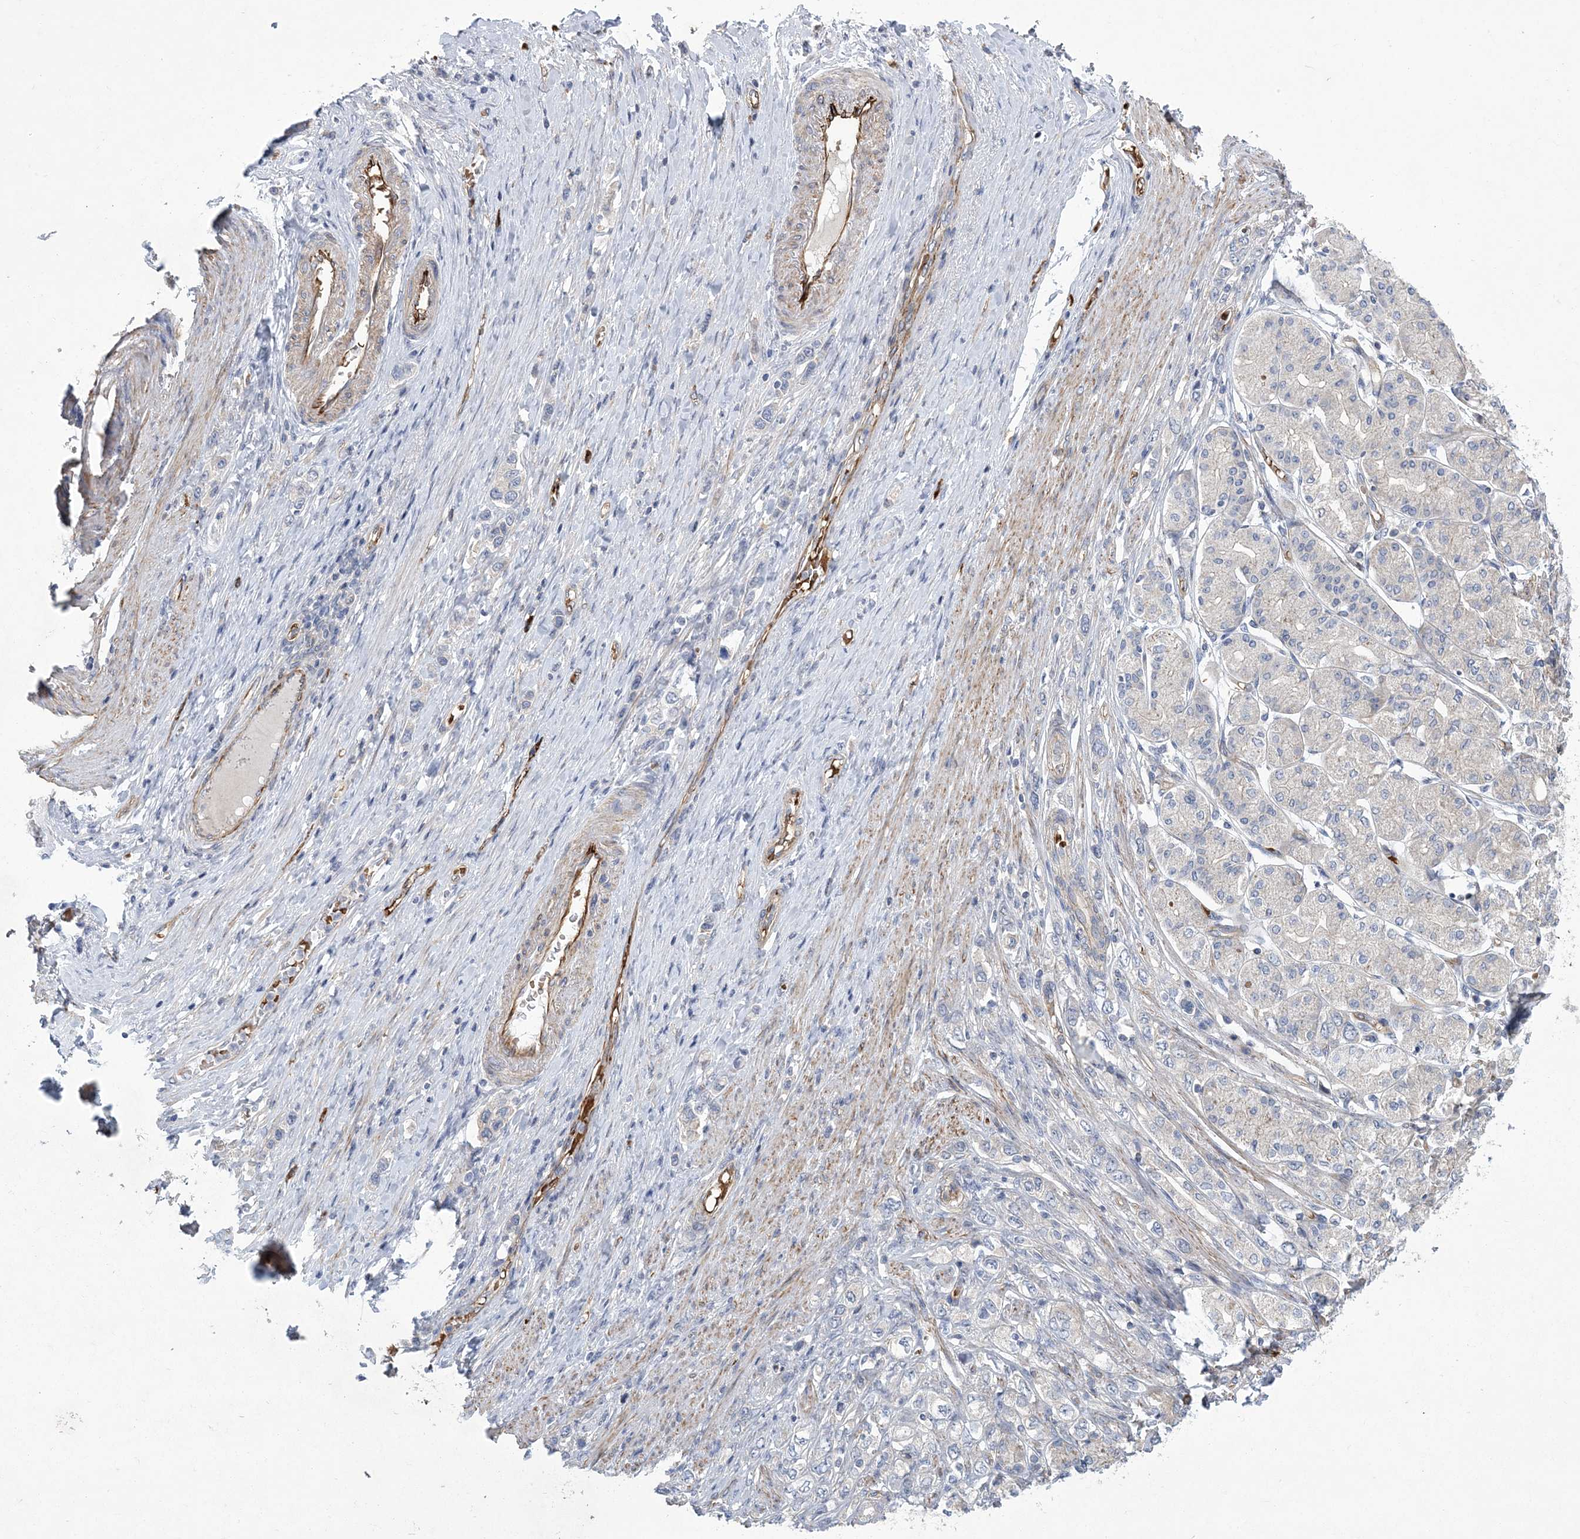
{"staining": {"intensity": "negative", "quantity": "none", "location": "none"}, "tissue": "stomach cancer", "cell_type": "Tumor cells", "image_type": "cancer", "snomed": [{"axis": "morphology", "description": "Adenocarcinoma, NOS"}, {"axis": "topography", "description": "Stomach"}], "caption": "IHC image of stomach cancer stained for a protein (brown), which exhibits no expression in tumor cells. (DAB IHC visualized using brightfield microscopy, high magnification).", "gene": "CALN1", "patient": {"sex": "female", "age": 65}}